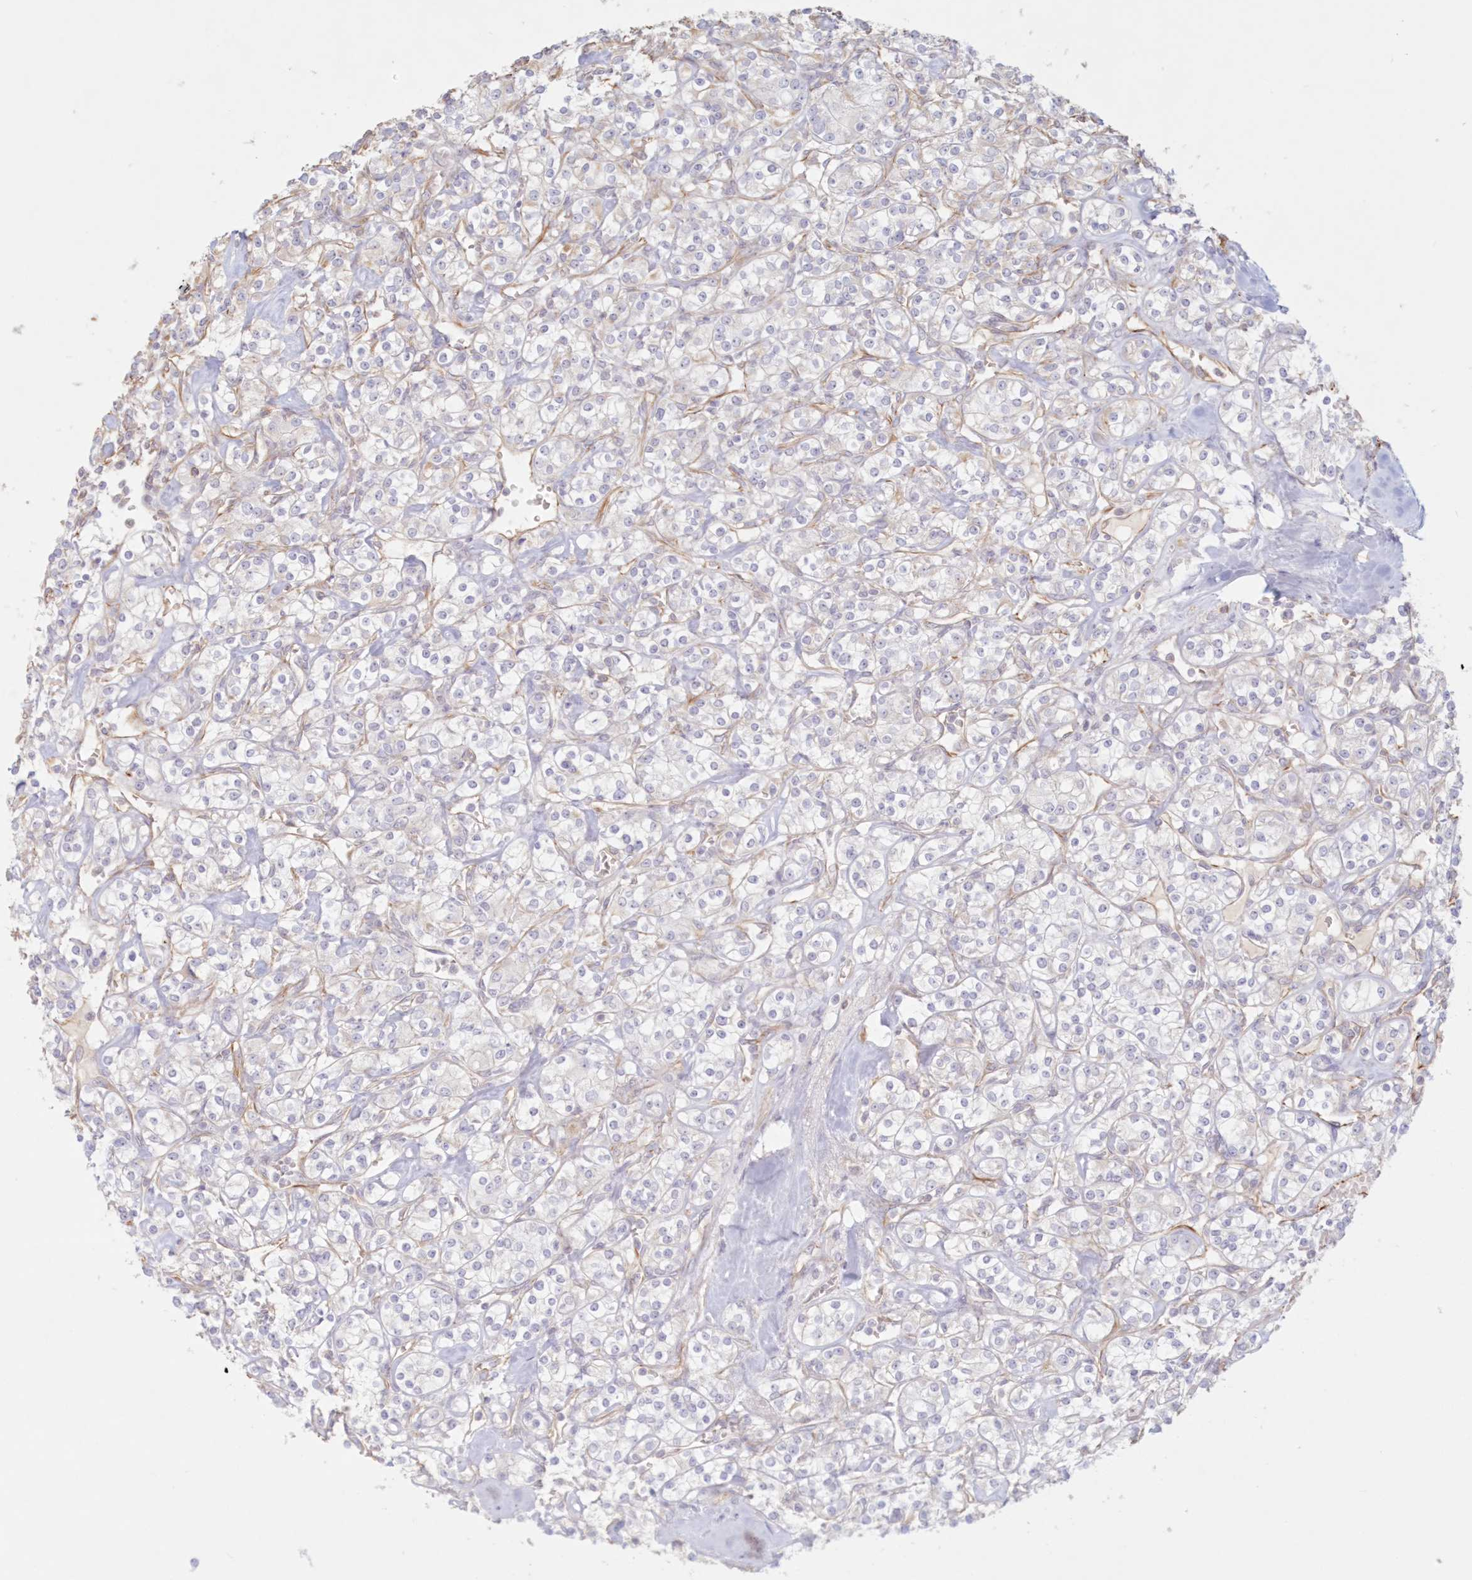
{"staining": {"intensity": "negative", "quantity": "none", "location": "none"}, "tissue": "renal cancer", "cell_type": "Tumor cells", "image_type": "cancer", "snomed": [{"axis": "morphology", "description": "Adenocarcinoma, NOS"}, {"axis": "topography", "description": "Kidney"}], "caption": "IHC photomicrograph of neoplastic tissue: human adenocarcinoma (renal) stained with DAB shows no significant protein staining in tumor cells.", "gene": "DMRTB1", "patient": {"sex": "male", "age": 77}}